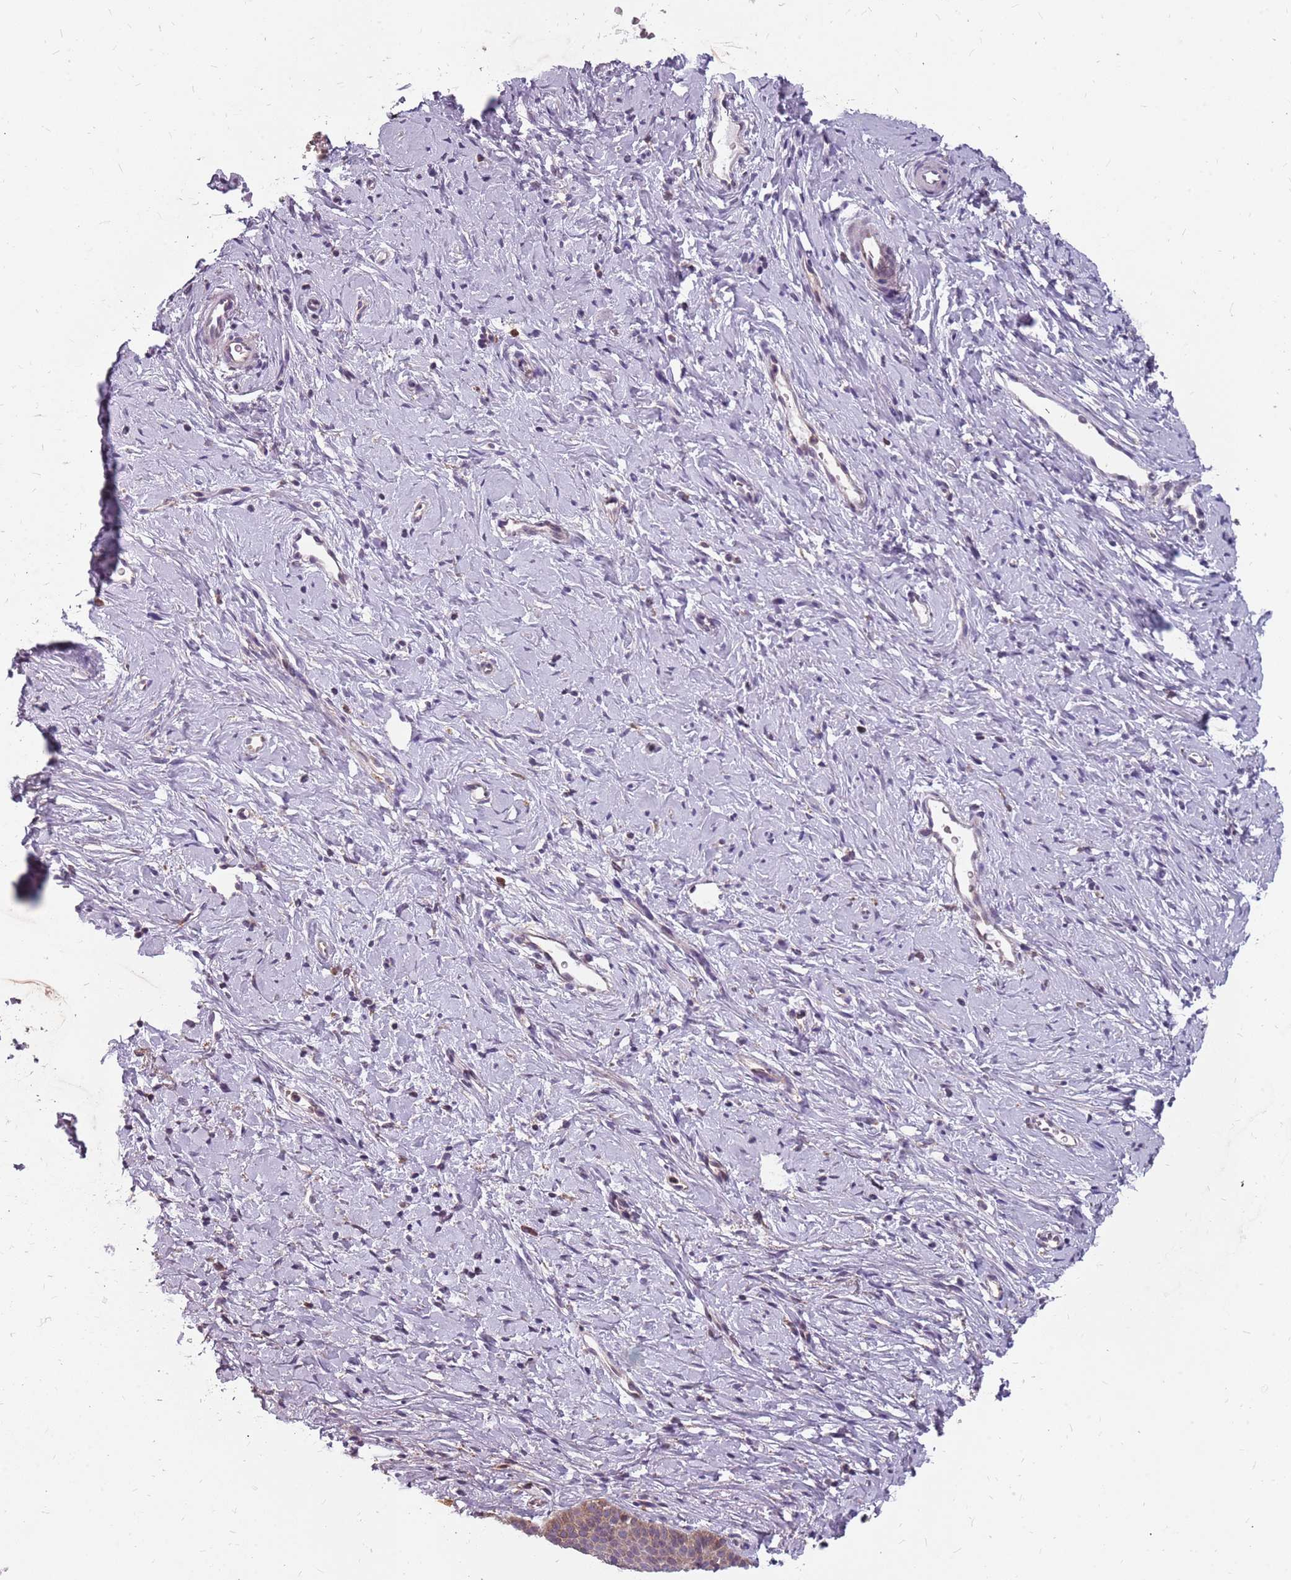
{"staining": {"intensity": "strong", "quantity": ">75%", "location": "cytoplasmic/membranous"}, "tissue": "cervix", "cell_type": "Glandular cells", "image_type": "normal", "snomed": [{"axis": "morphology", "description": "Normal tissue, NOS"}, {"axis": "topography", "description": "Cervix"}], "caption": "IHC image of unremarkable cervix: human cervix stained using IHC exhibits high levels of strong protein expression localized specifically in the cytoplasmic/membranous of glandular cells, appearing as a cytoplasmic/membranous brown color.", "gene": "NME4", "patient": {"sex": "female", "age": 36}}